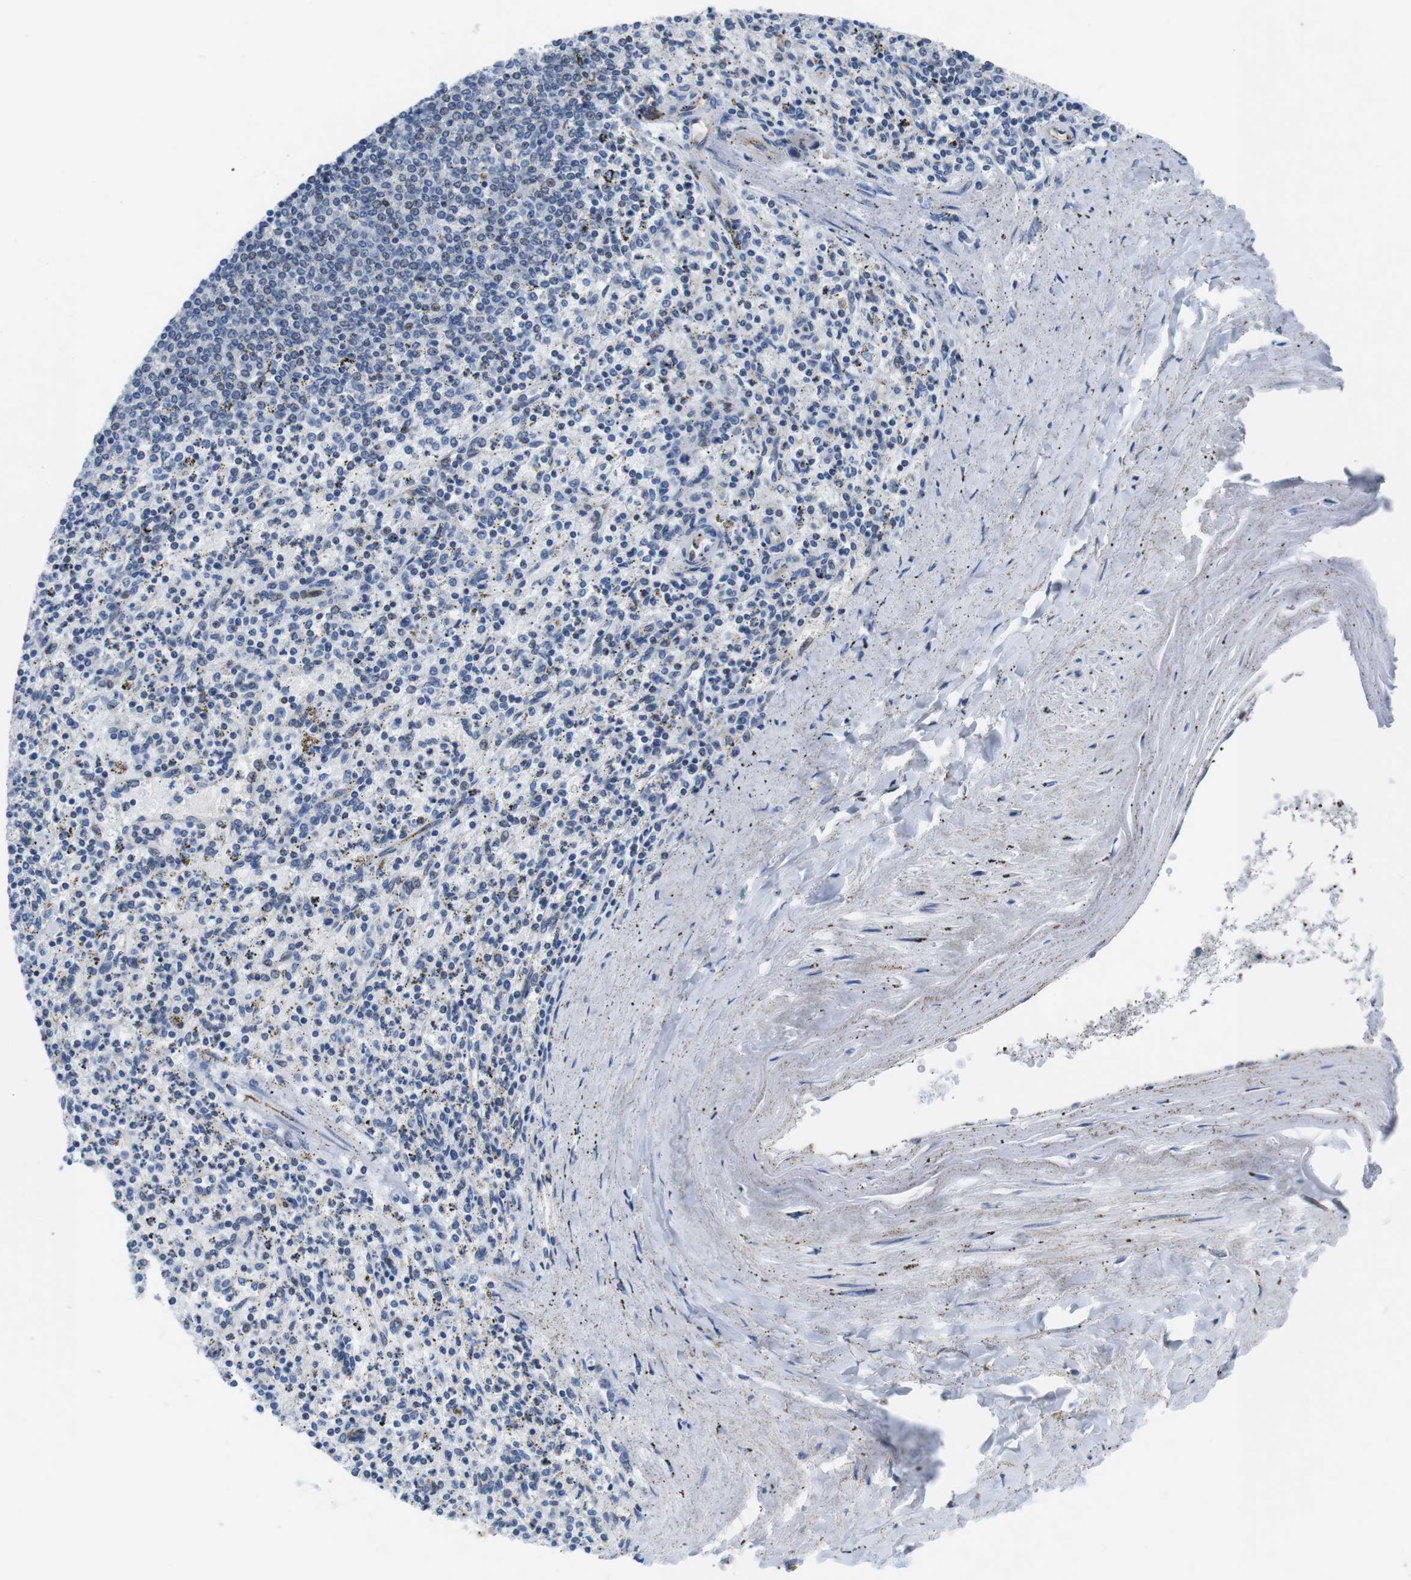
{"staining": {"intensity": "moderate", "quantity": "<25%", "location": "nuclear"}, "tissue": "spleen", "cell_type": "Cells in red pulp", "image_type": "normal", "snomed": [{"axis": "morphology", "description": "Normal tissue, NOS"}, {"axis": "topography", "description": "Spleen"}], "caption": "IHC micrograph of normal human spleen stained for a protein (brown), which exhibits low levels of moderate nuclear staining in approximately <25% of cells in red pulp.", "gene": "MLH1", "patient": {"sex": "male", "age": 72}}